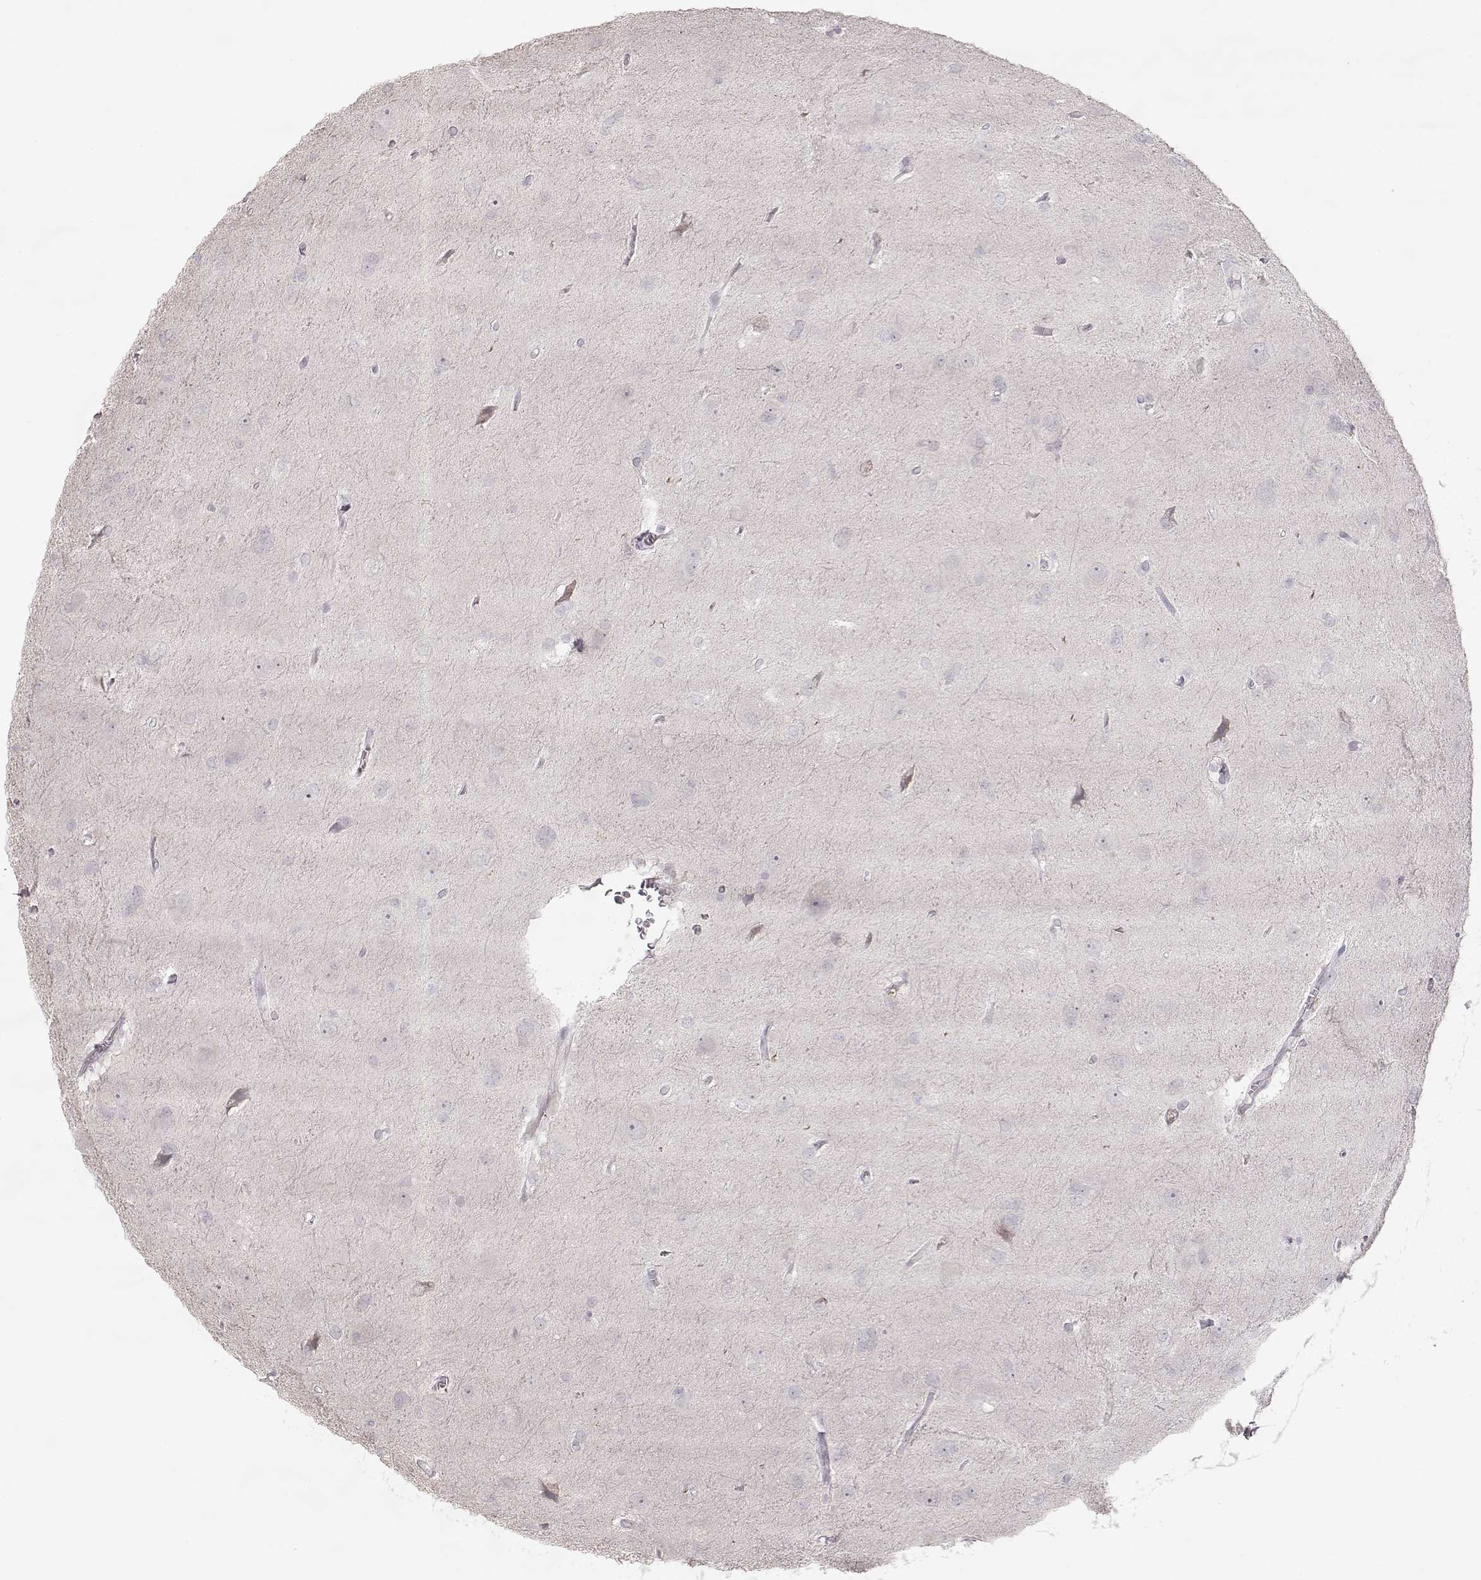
{"staining": {"intensity": "negative", "quantity": "none", "location": "none"}, "tissue": "glioma", "cell_type": "Tumor cells", "image_type": "cancer", "snomed": [{"axis": "morphology", "description": "Glioma, malignant, Low grade"}, {"axis": "topography", "description": "Brain"}], "caption": "Immunohistochemistry (IHC) histopathology image of low-grade glioma (malignant) stained for a protein (brown), which displays no staining in tumor cells.", "gene": "SLC18A1", "patient": {"sex": "male", "age": 58}}